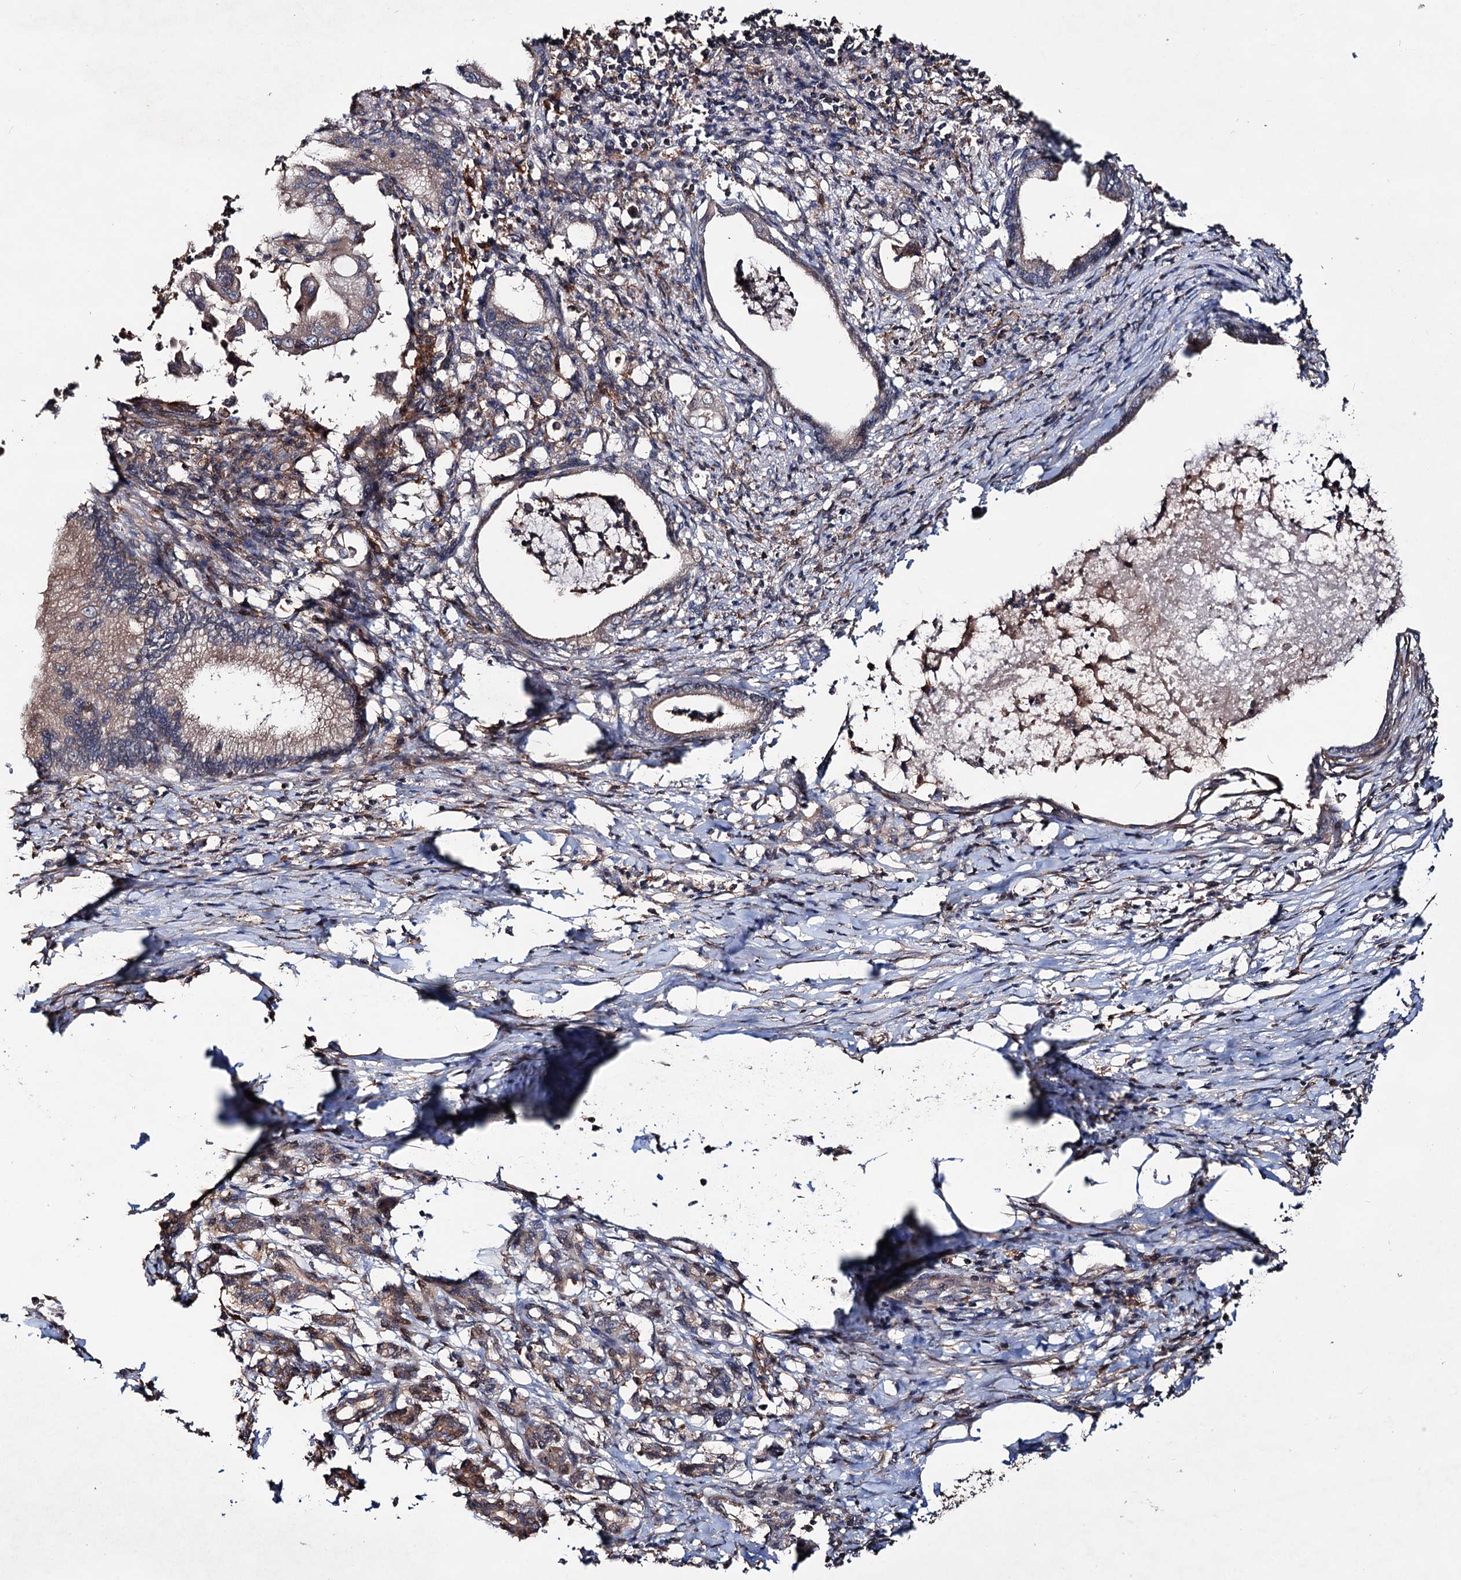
{"staining": {"intensity": "weak", "quantity": ">75%", "location": "cytoplasmic/membranous"}, "tissue": "pancreatic cancer", "cell_type": "Tumor cells", "image_type": "cancer", "snomed": [{"axis": "morphology", "description": "Adenocarcinoma, NOS"}, {"axis": "topography", "description": "Pancreas"}], "caption": "Immunohistochemical staining of human pancreatic adenocarcinoma displays low levels of weak cytoplasmic/membranous positivity in approximately >75% of tumor cells.", "gene": "GRIP1", "patient": {"sex": "female", "age": 55}}